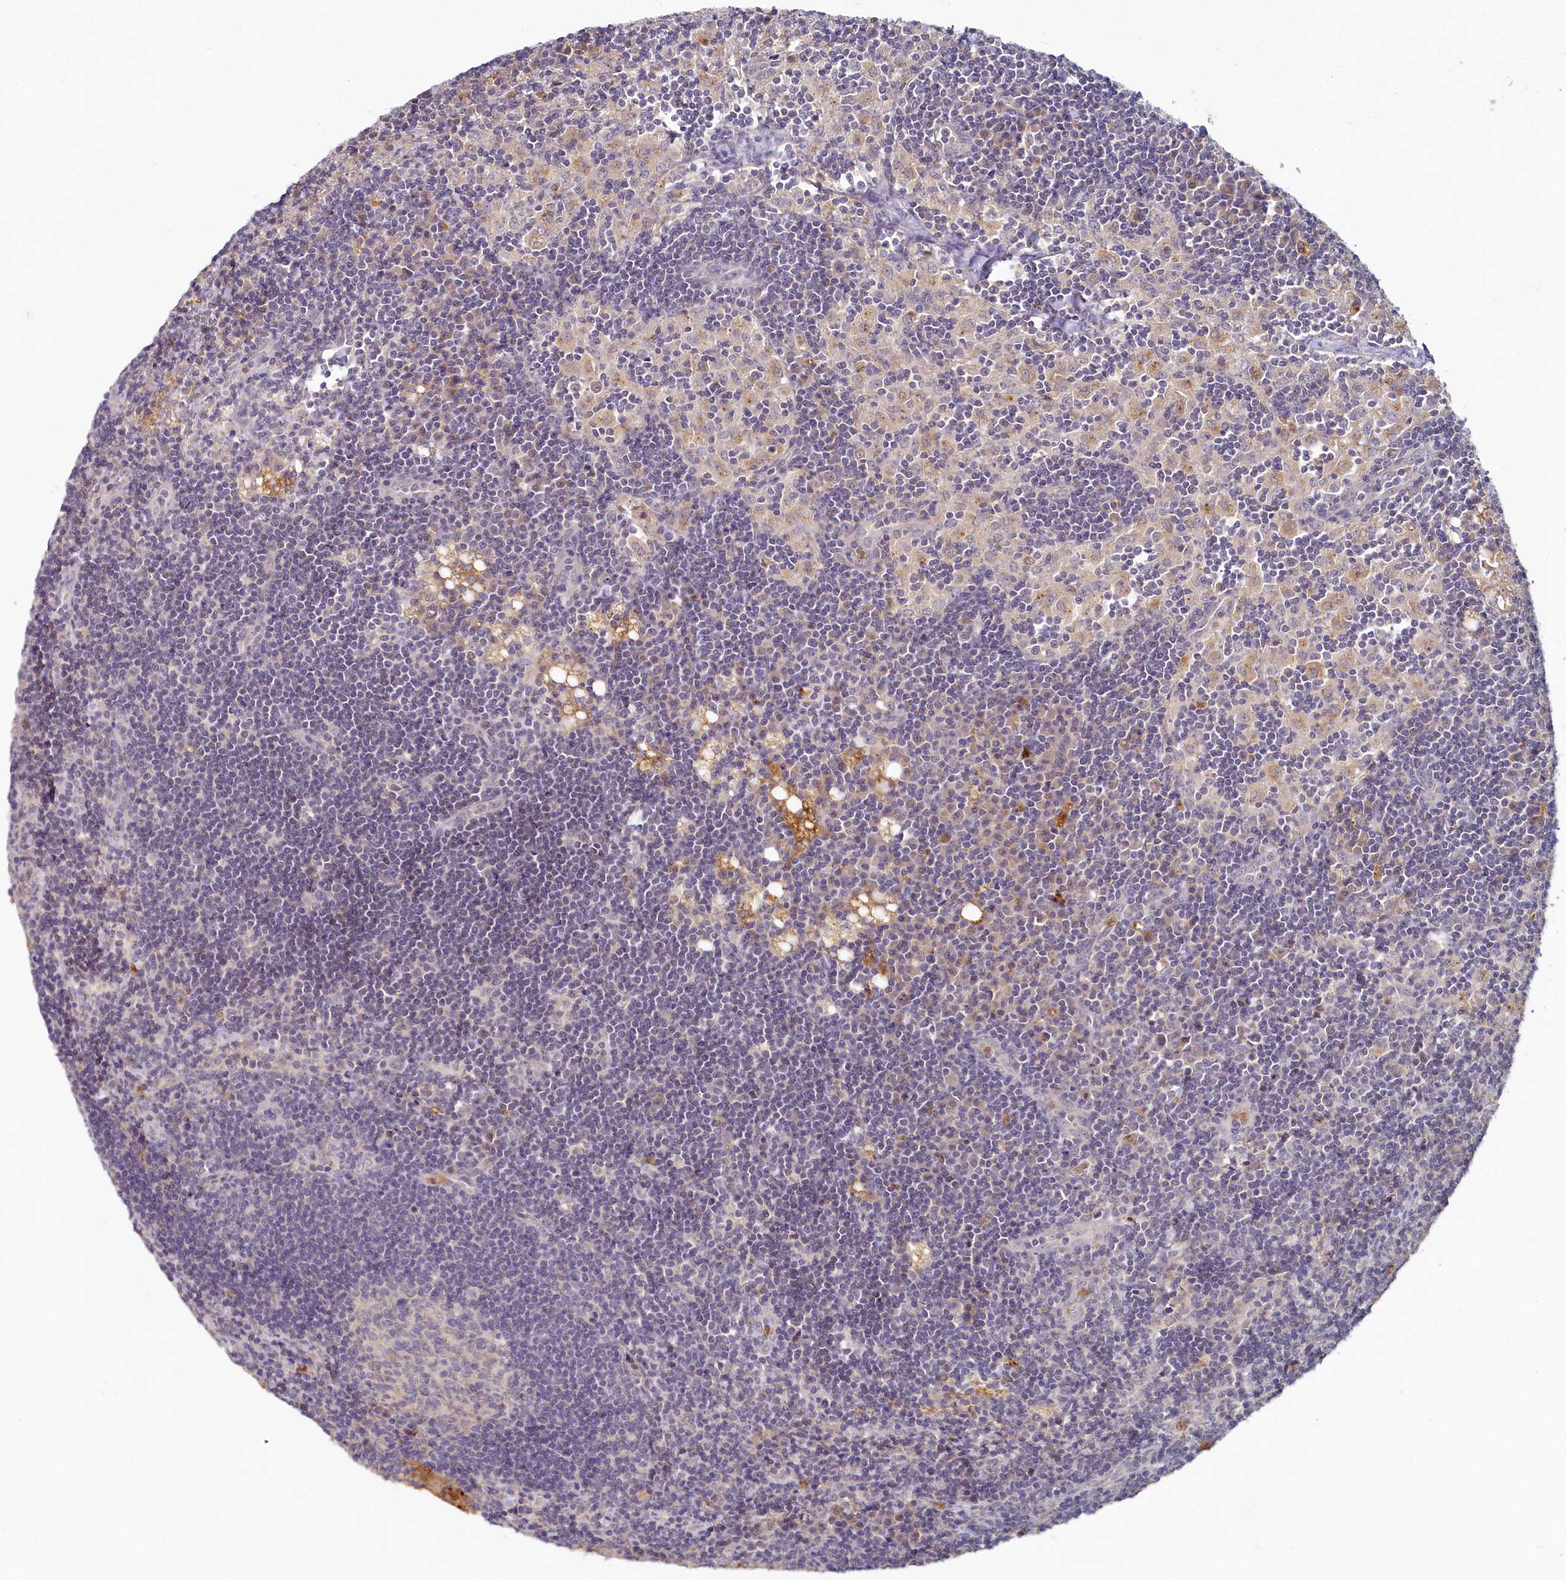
{"staining": {"intensity": "negative", "quantity": "none", "location": "none"}, "tissue": "lymph node", "cell_type": "Germinal center cells", "image_type": "normal", "snomed": [{"axis": "morphology", "description": "Normal tissue, NOS"}, {"axis": "topography", "description": "Lymph node"}], "caption": "Photomicrograph shows no significant protein staining in germinal center cells of unremarkable lymph node. (Stains: DAB IHC with hematoxylin counter stain, Microscopy: brightfield microscopy at high magnification).", "gene": "HERC3", "patient": {"sex": "male", "age": 24}}